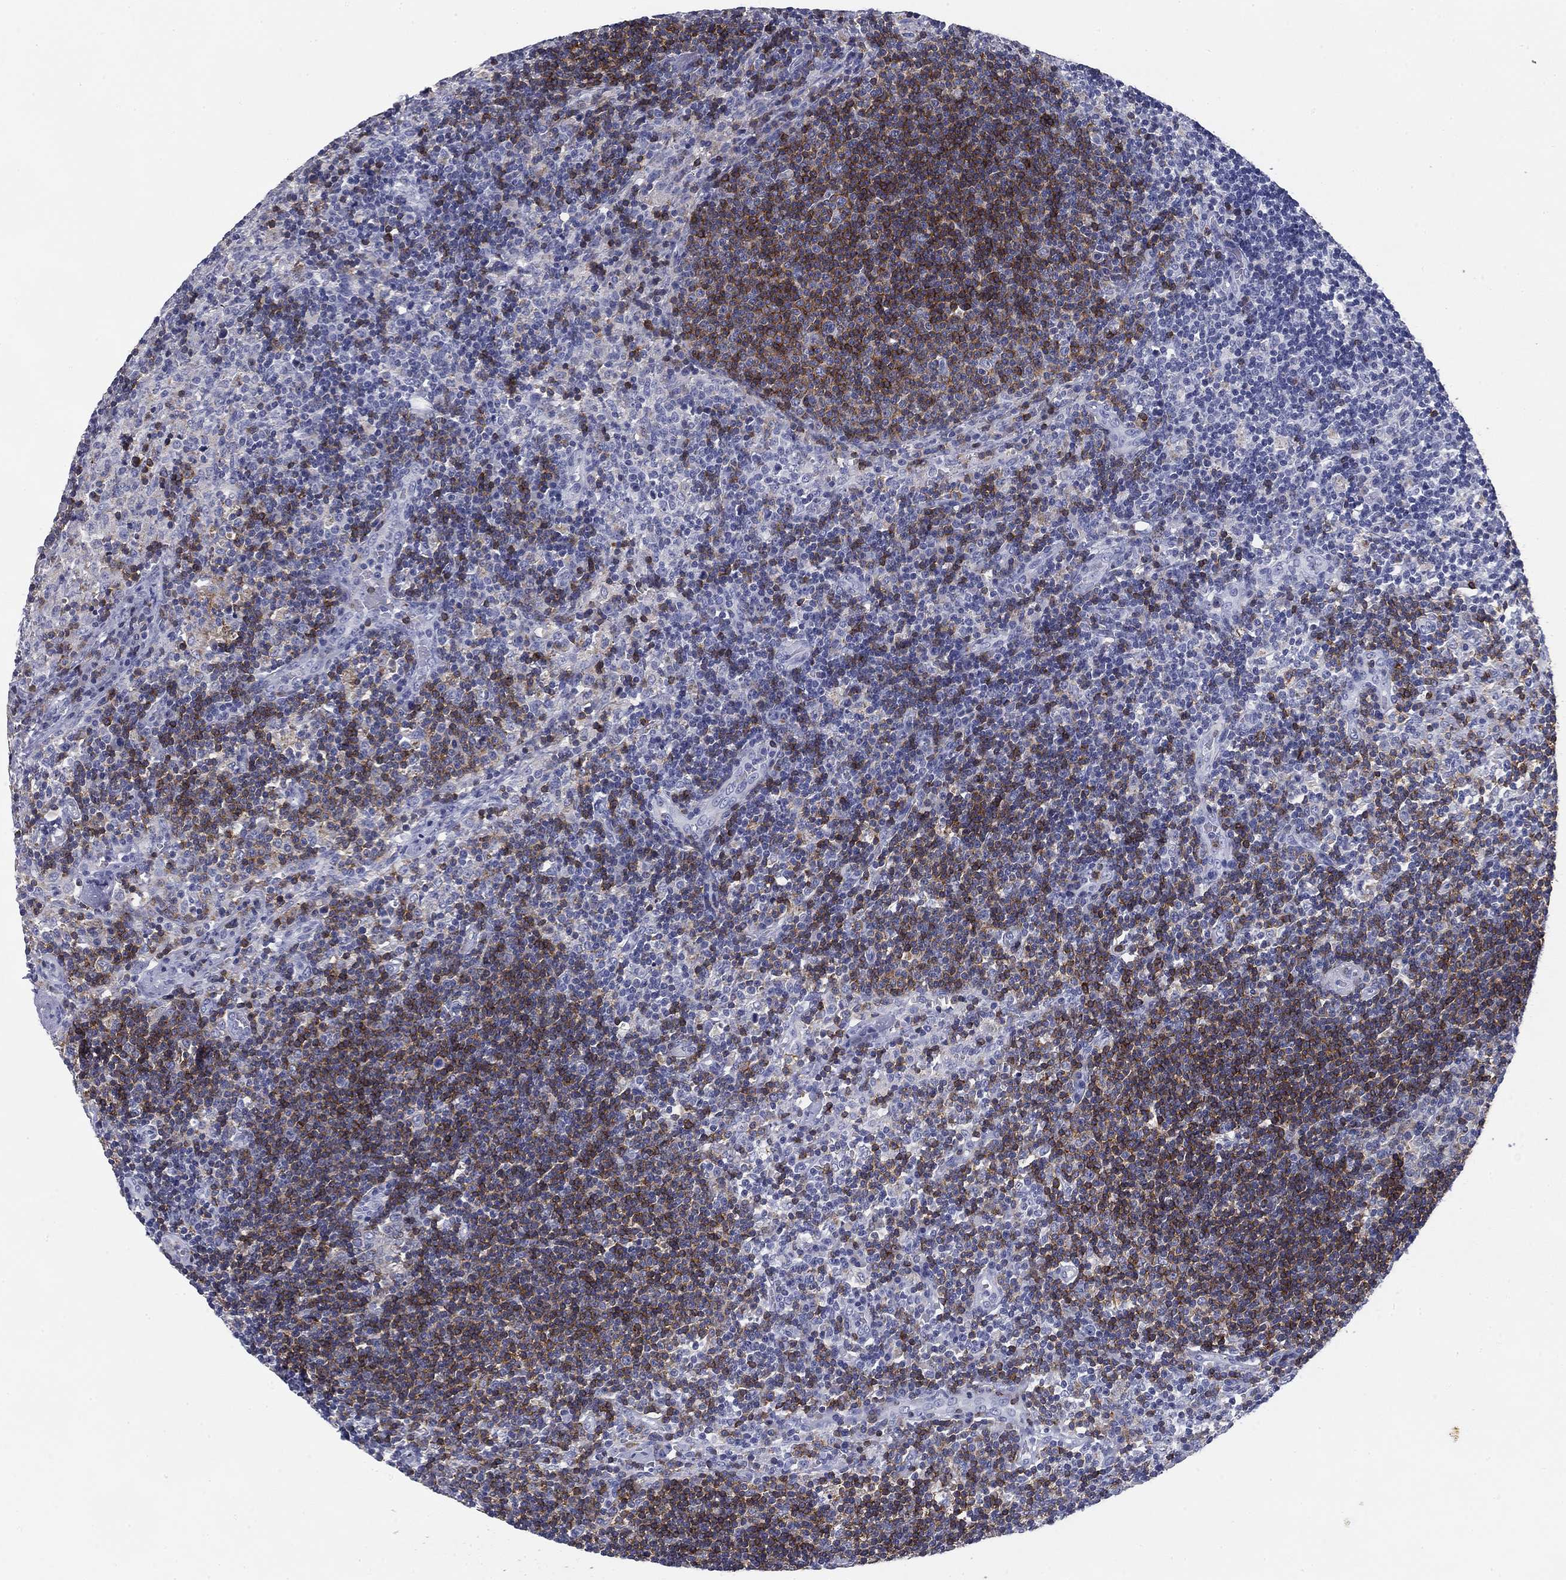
{"staining": {"intensity": "strong", "quantity": "25%-75%", "location": "cytoplasmic/membranous"}, "tissue": "lymph node", "cell_type": "Germinal center cells", "image_type": "normal", "snomed": [{"axis": "morphology", "description": "Normal tissue, NOS"}, {"axis": "topography", "description": "Lymph node"}], "caption": "Lymph node stained with a brown dye shows strong cytoplasmic/membranous positive staining in approximately 25%-75% of germinal center cells.", "gene": "CD79B", "patient": {"sex": "male", "age": 63}}